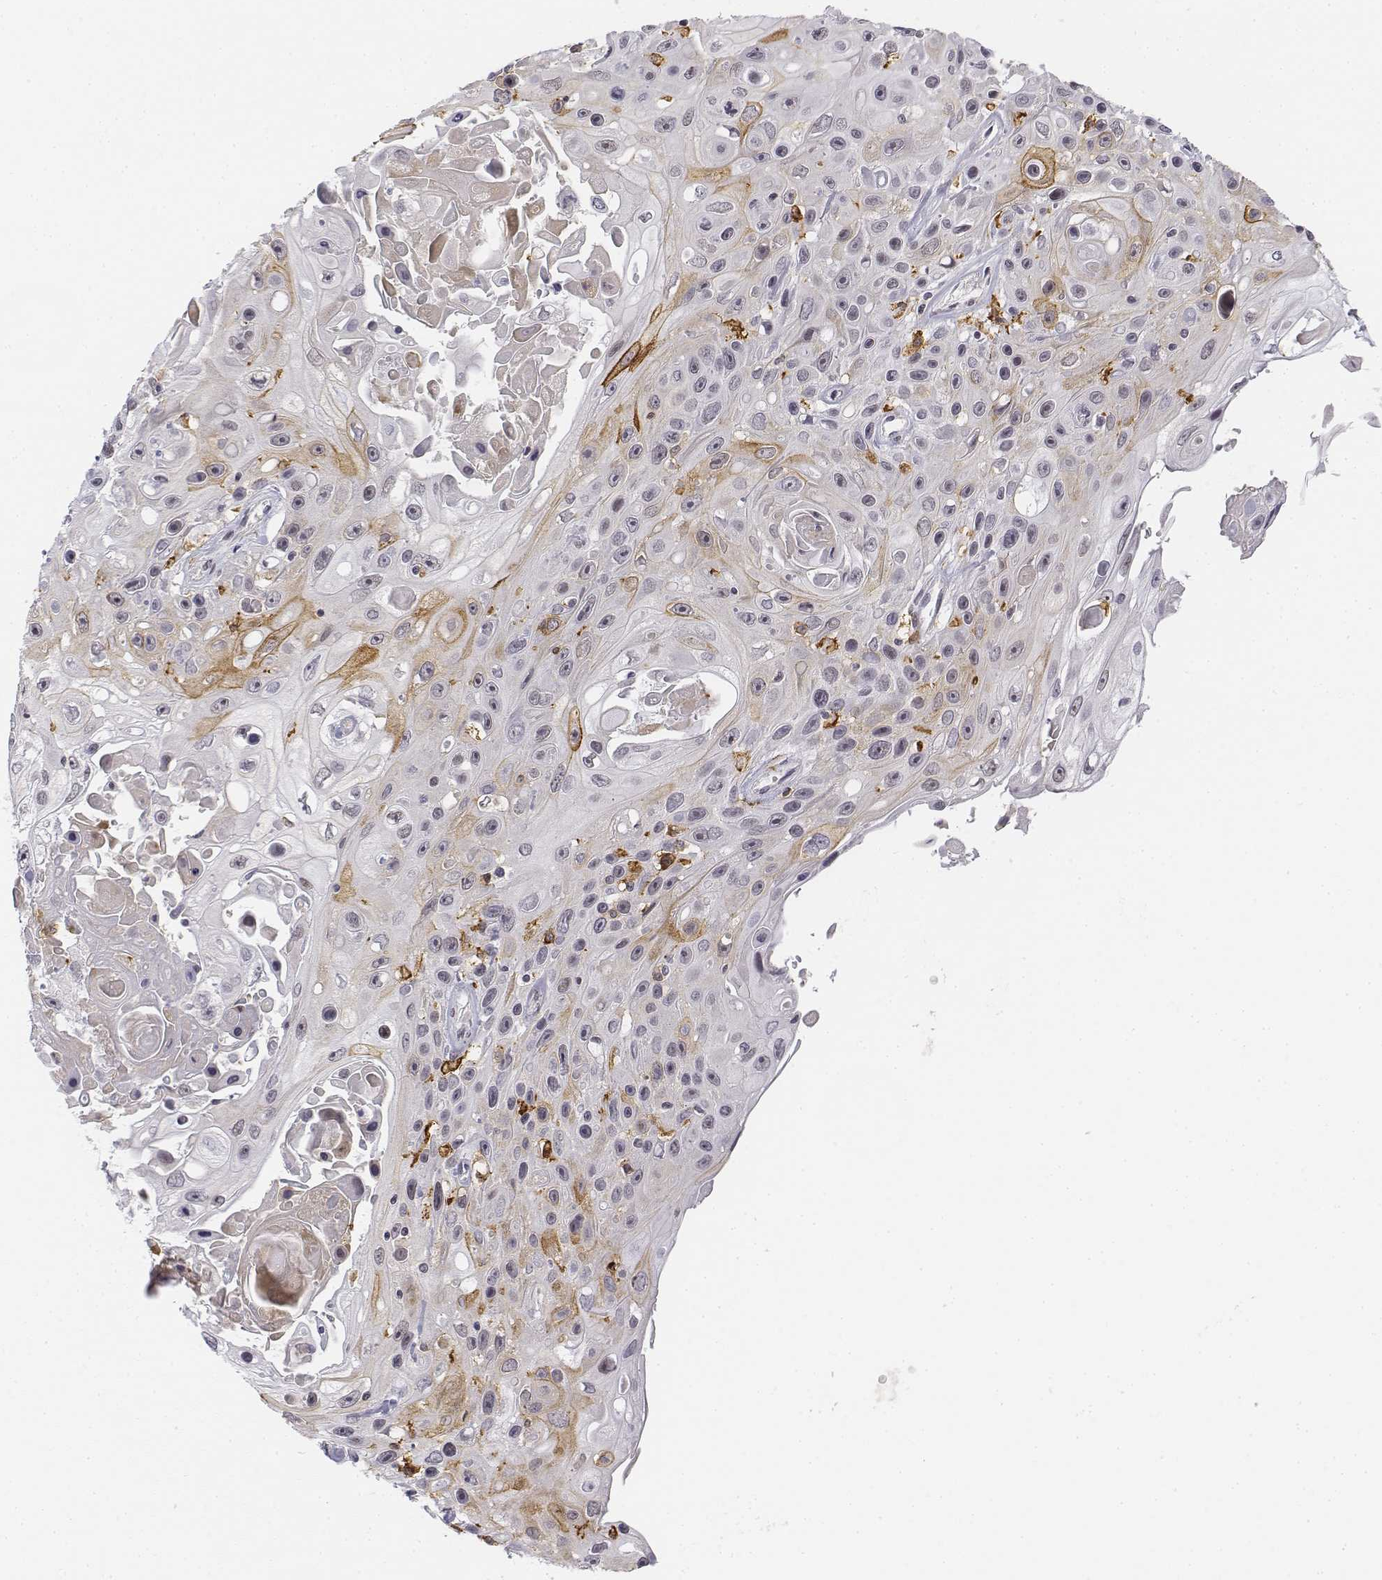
{"staining": {"intensity": "negative", "quantity": "none", "location": "none"}, "tissue": "skin cancer", "cell_type": "Tumor cells", "image_type": "cancer", "snomed": [{"axis": "morphology", "description": "Squamous cell carcinoma, NOS"}, {"axis": "topography", "description": "Skin"}], "caption": "This is an IHC photomicrograph of skin squamous cell carcinoma. There is no expression in tumor cells.", "gene": "CD14", "patient": {"sex": "male", "age": 82}}